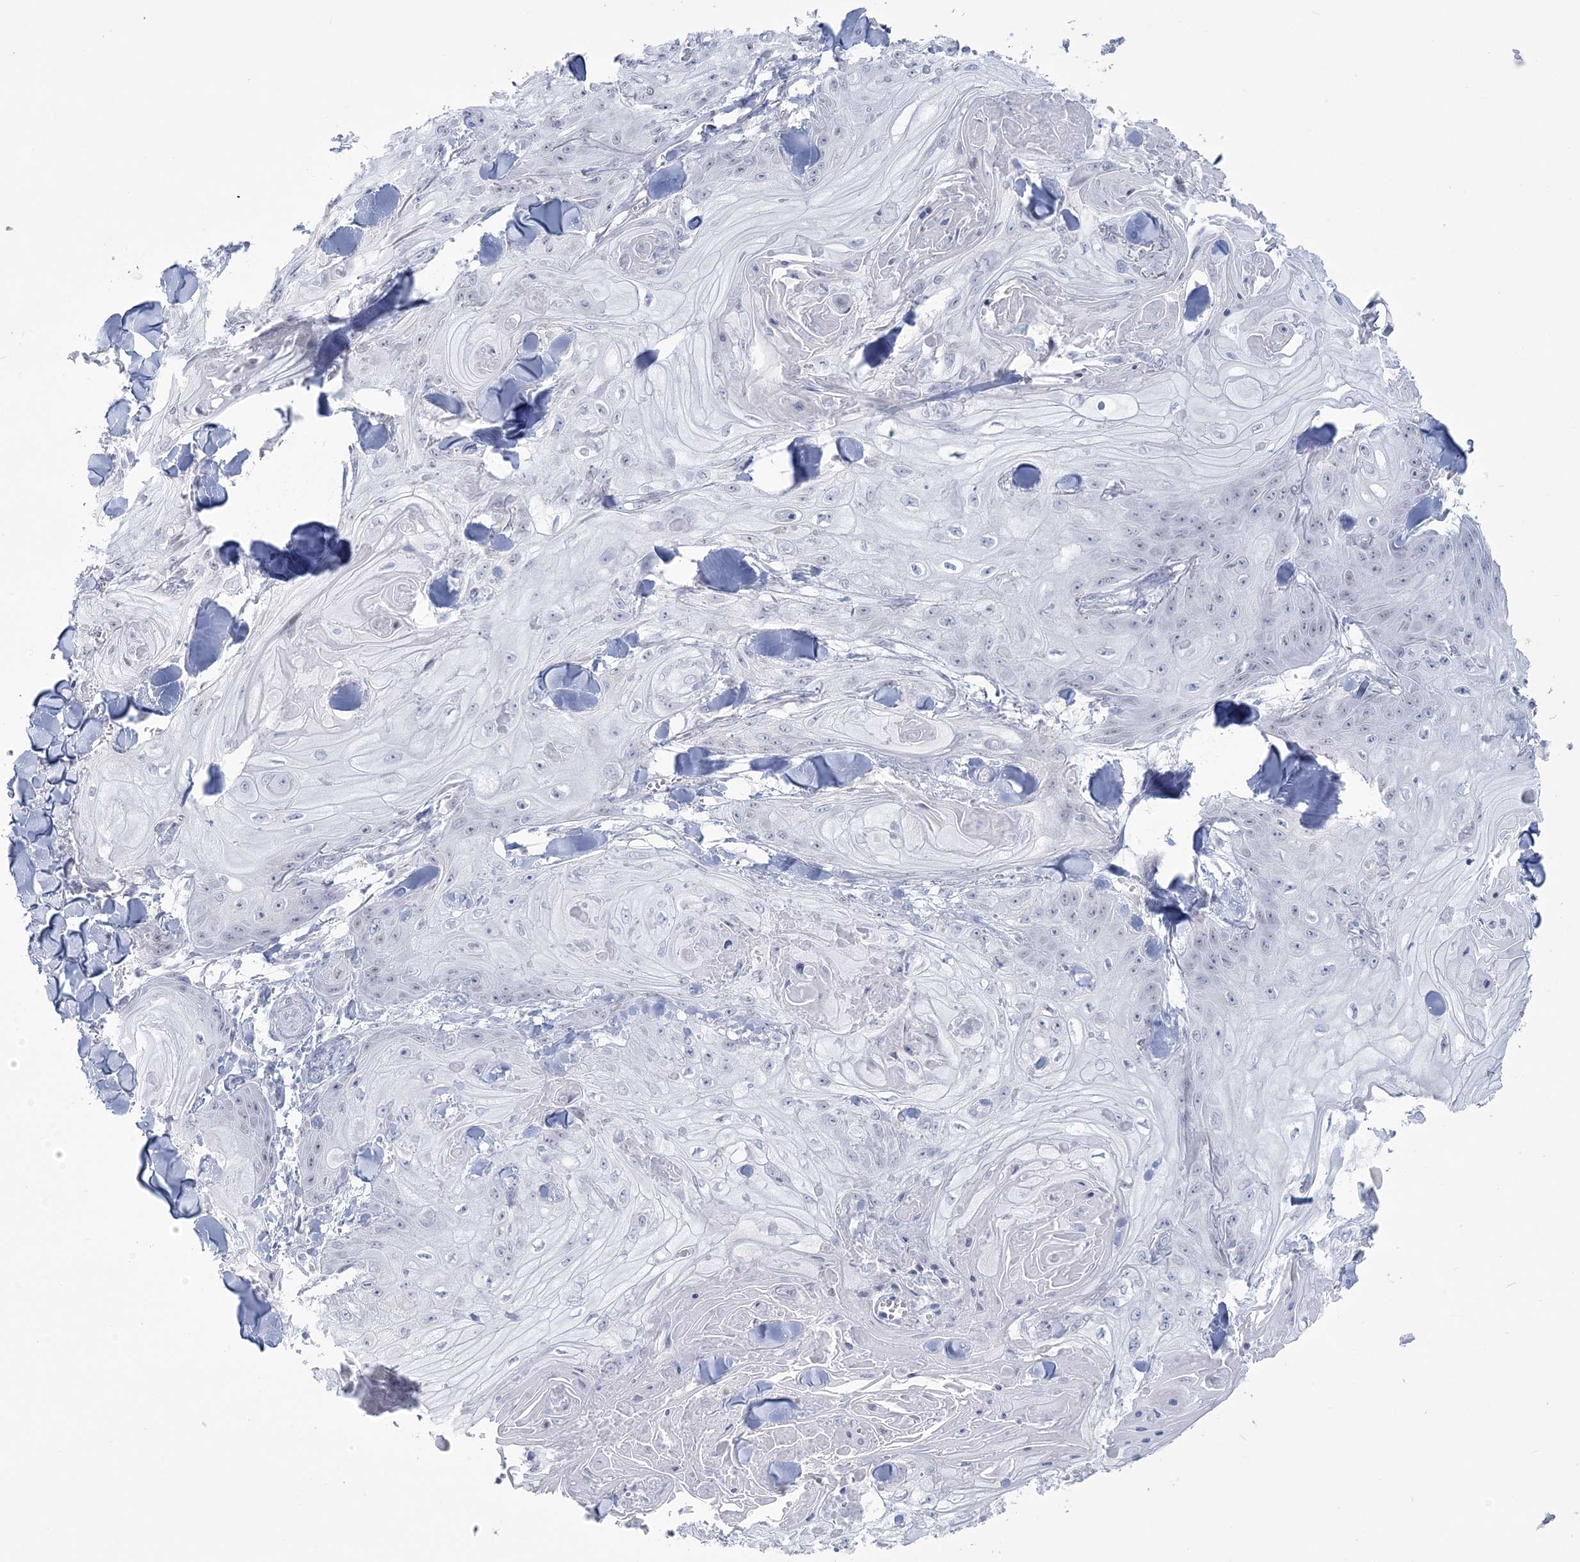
{"staining": {"intensity": "negative", "quantity": "none", "location": "none"}, "tissue": "skin cancer", "cell_type": "Tumor cells", "image_type": "cancer", "snomed": [{"axis": "morphology", "description": "Squamous cell carcinoma, NOS"}, {"axis": "topography", "description": "Skin"}], "caption": "Immunohistochemistry (IHC) of skin cancer (squamous cell carcinoma) exhibits no positivity in tumor cells.", "gene": "ZNF843", "patient": {"sex": "male", "age": 74}}